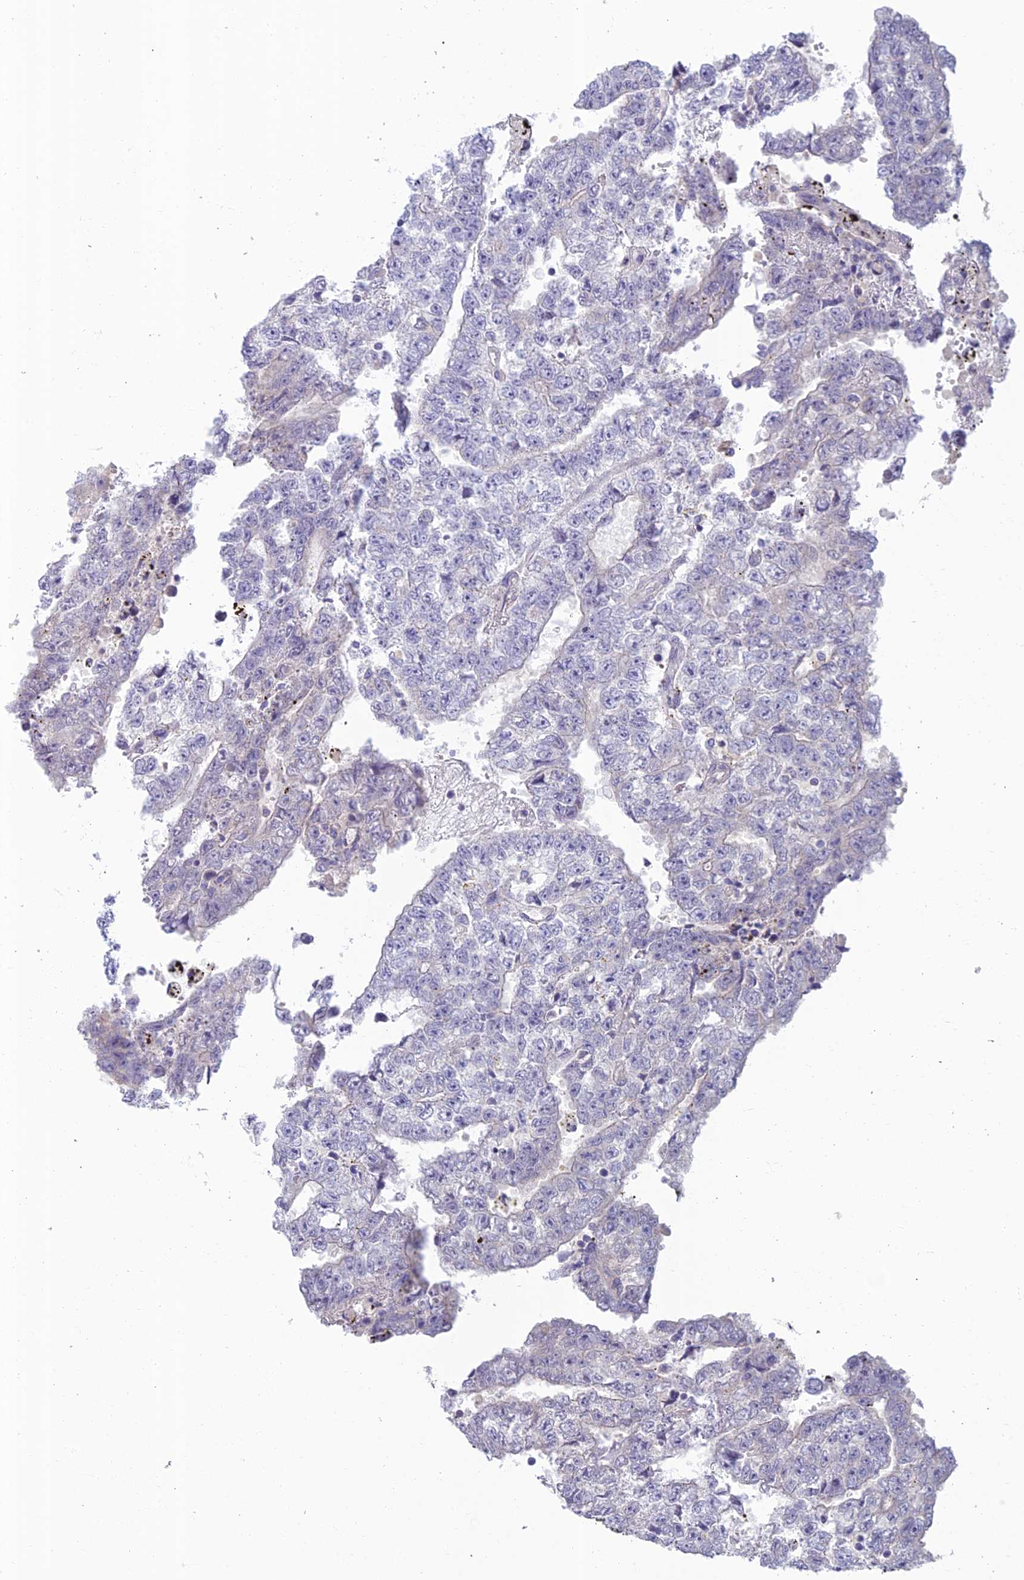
{"staining": {"intensity": "negative", "quantity": "none", "location": "none"}, "tissue": "testis cancer", "cell_type": "Tumor cells", "image_type": "cancer", "snomed": [{"axis": "morphology", "description": "Carcinoma, Embryonal, NOS"}, {"axis": "topography", "description": "Testis"}], "caption": "Photomicrograph shows no protein expression in tumor cells of testis cancer tissue.", "gene": "SLC25A41", "patient": {"sex": "male", "age": 25}}